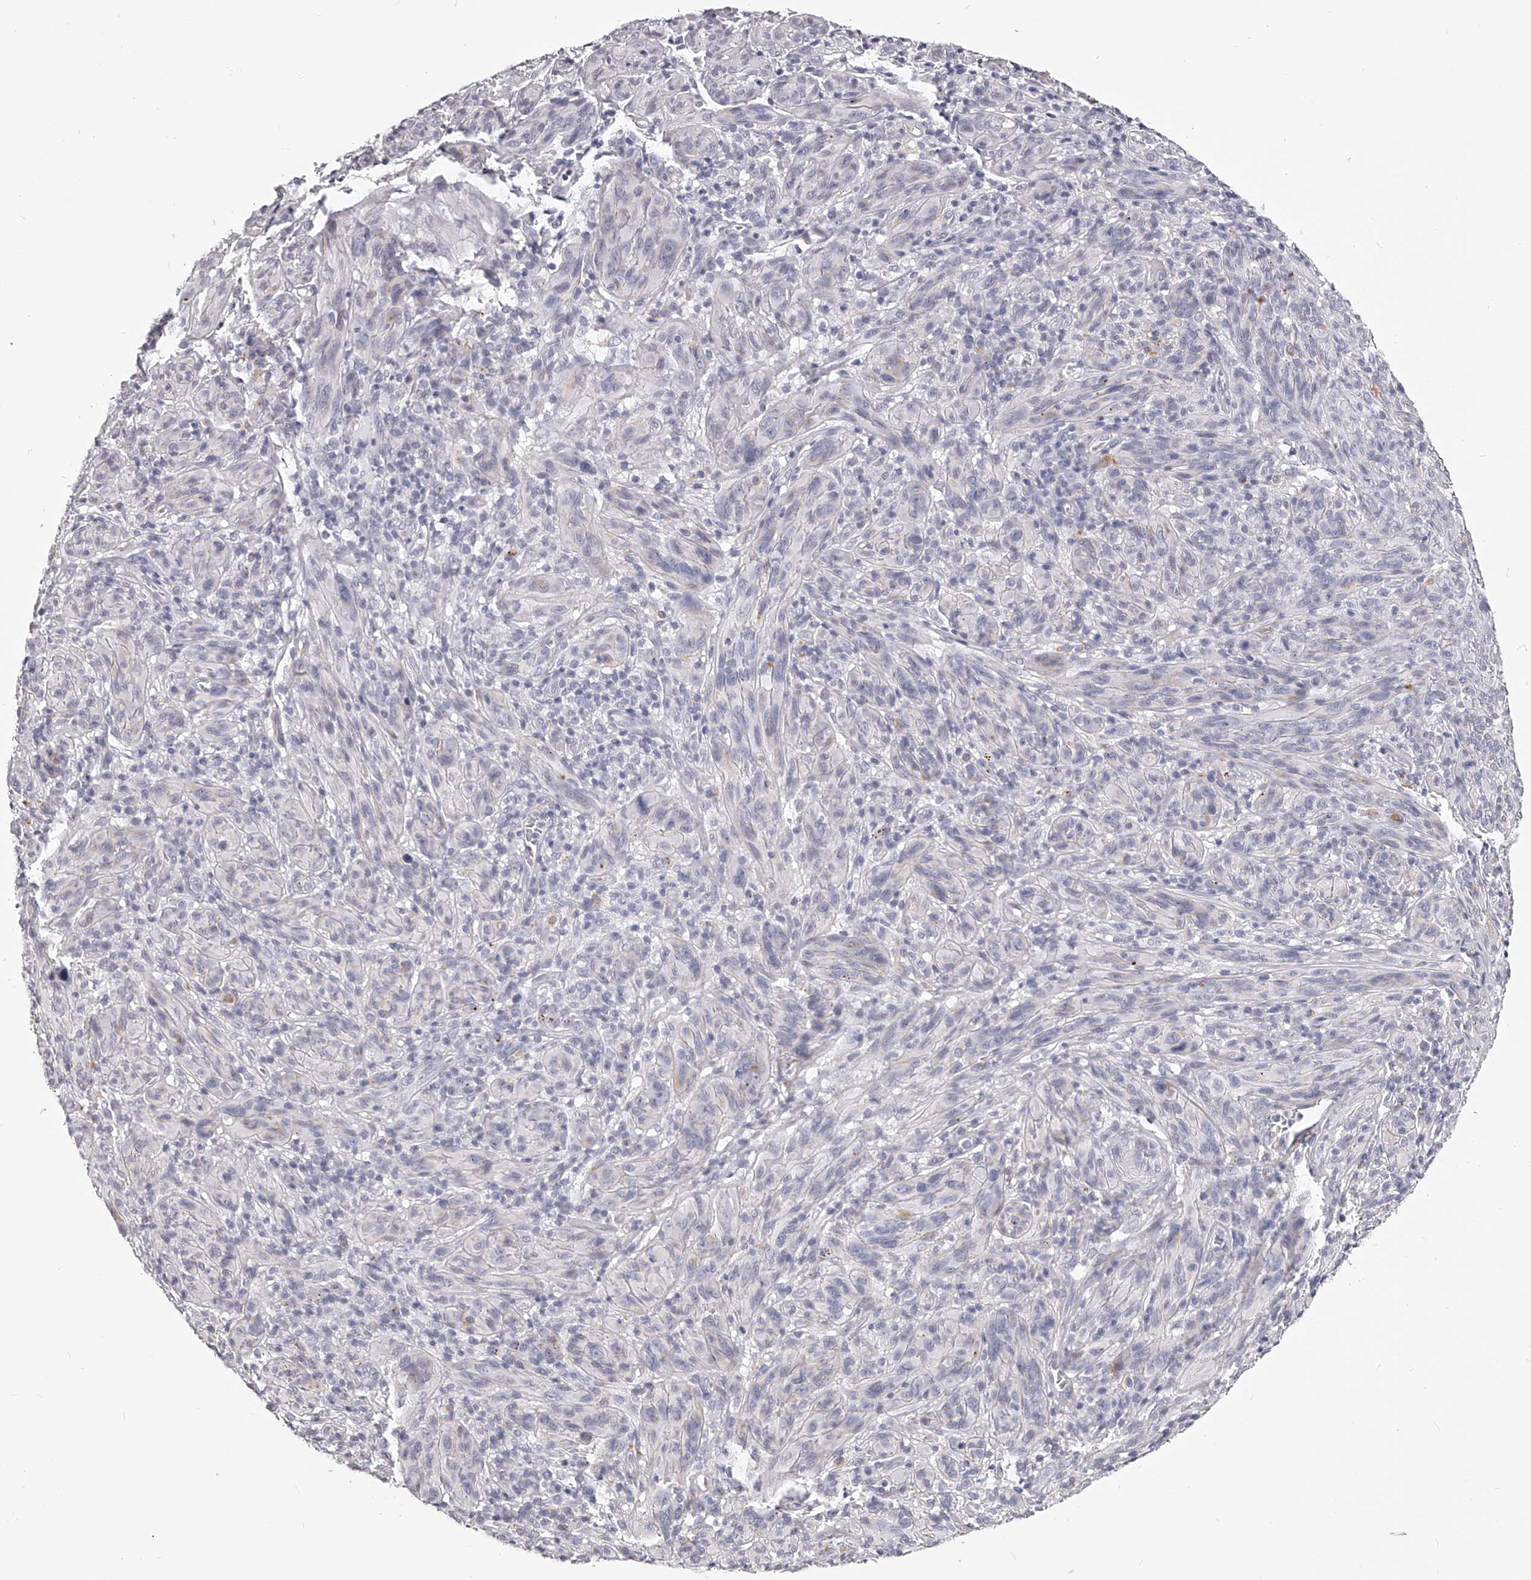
{"staining": {"intensity": "negative", "quantity": "none", "location": "none"}, "tissue": "melanoma", "cell_type": "Tumor cells", "image_type": "cancer", "snomed": [{"axis": "morphology", "description": "Malignant melanoma, NOS"}, {"axis": "topography", "description": "Skin of head"}], "caption": "Melanoma was stained to show a protein in brown. There is no significant expression in tumor cells. (Brightfield microscopy of DAB (3,3'-diaminobenzidine) immunohistochemistry (IHC) at high magnification).", "gene": "DMRT1", "patient": {"sex": "male", "age": 96}}